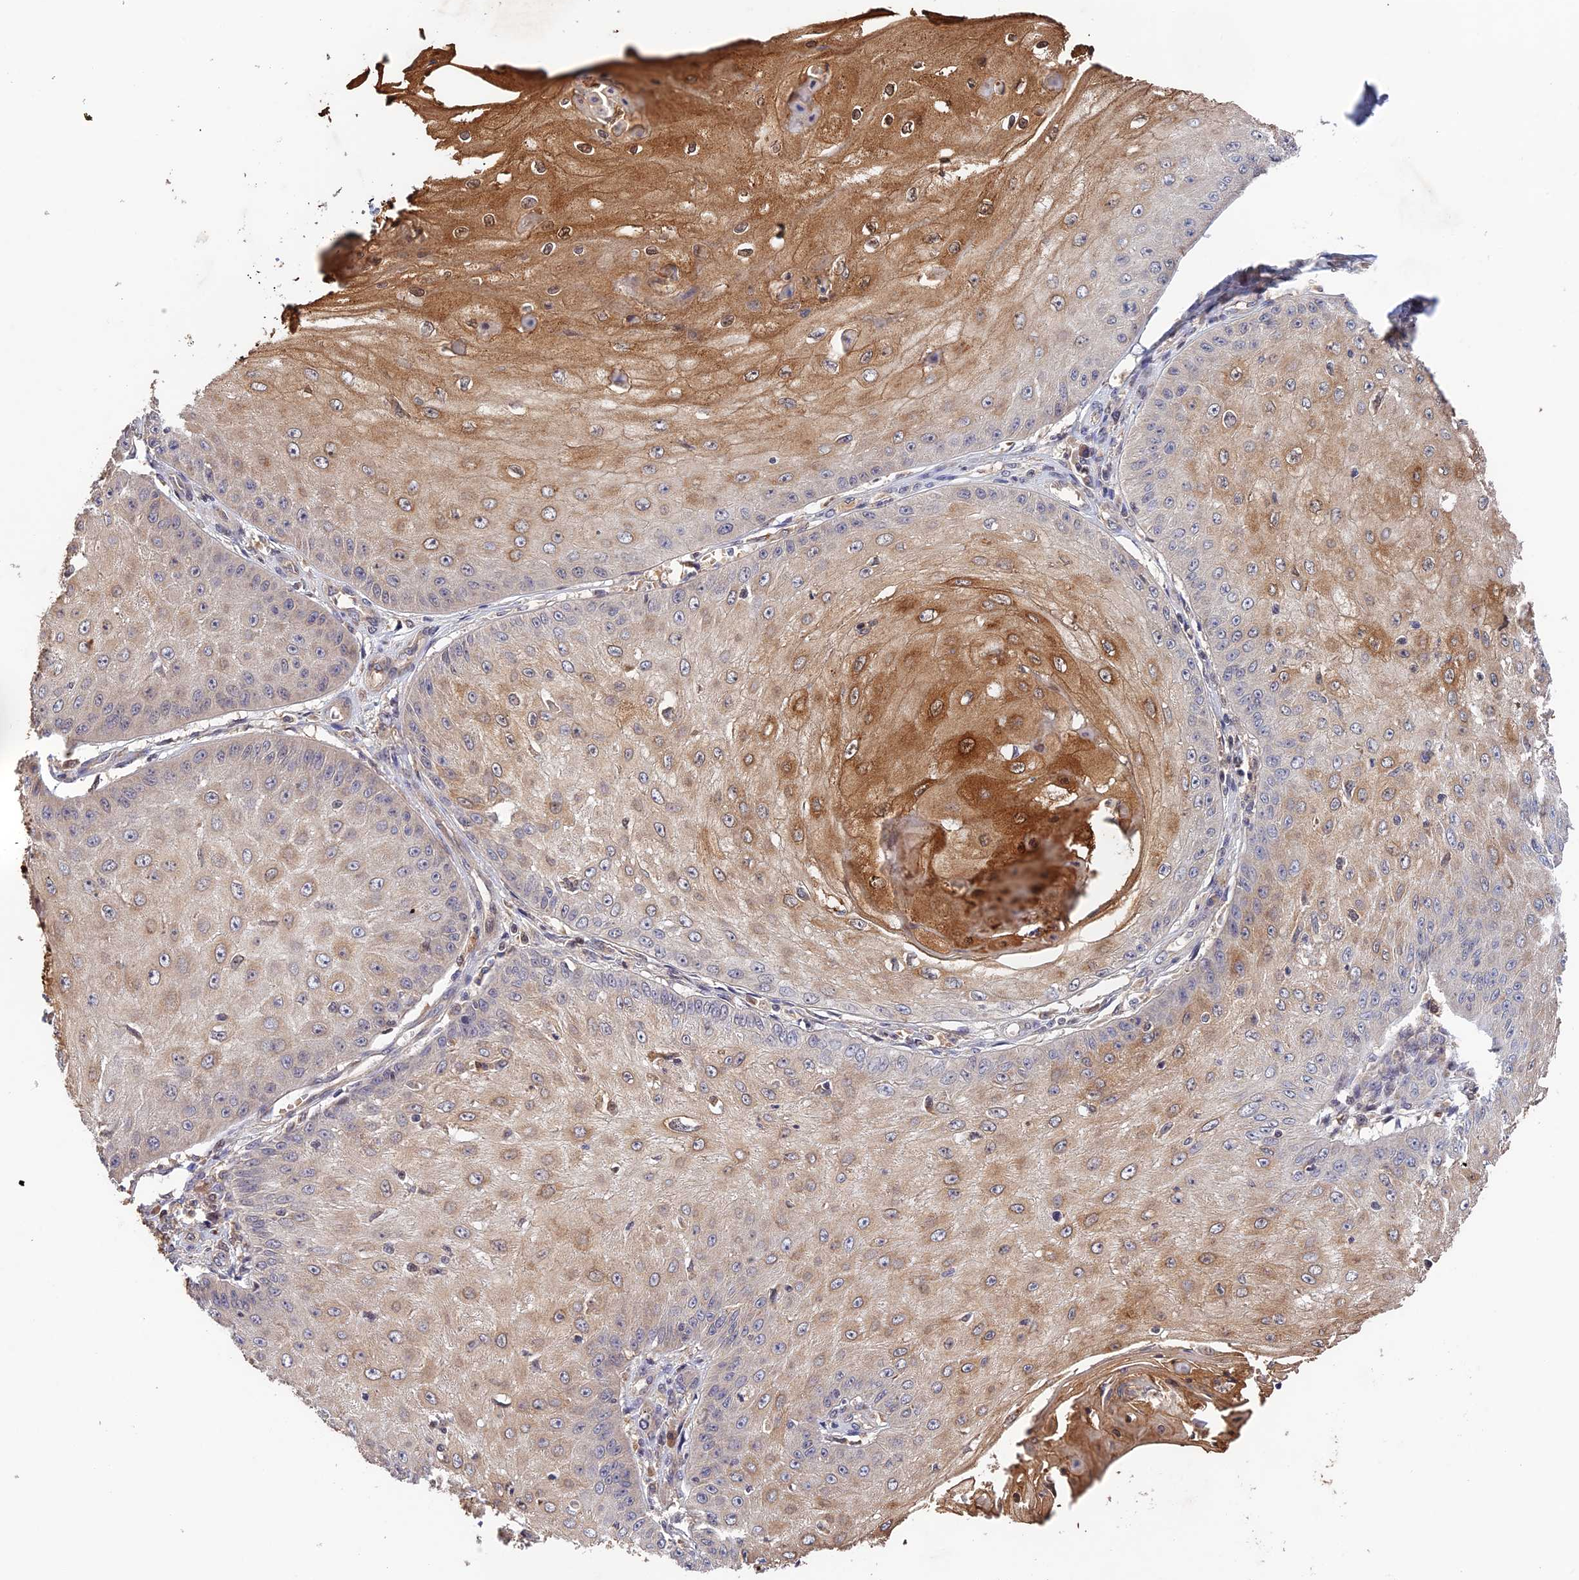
{"staining": {"intensity": "moderate", "quantity": "25%-75%", "location": "cytoplasmic/membranous,nuclear"}, "tissue": "skin cancer", "cell_type": "Tumor cells", "image_type": "cancer", "snomed": [{"axis": "morphology", "description": "Squamous cell carcinoma, NOS"}, {"axis": "topography", "description": "Skin"}], "caption": "An immunohistochemistry (IHC) micrograph of neoplastic tissue is shown. Protein staining in brown shows moderate cytoplasmic/membranous and nuclear positivity in squamous cell carcinoma (skin) within tumor cells. (brown staining indicates protein expression, while blue staining denotes nuclei).", "gene": "CWH43", "patient": {"sex": "male", "age": 70}}